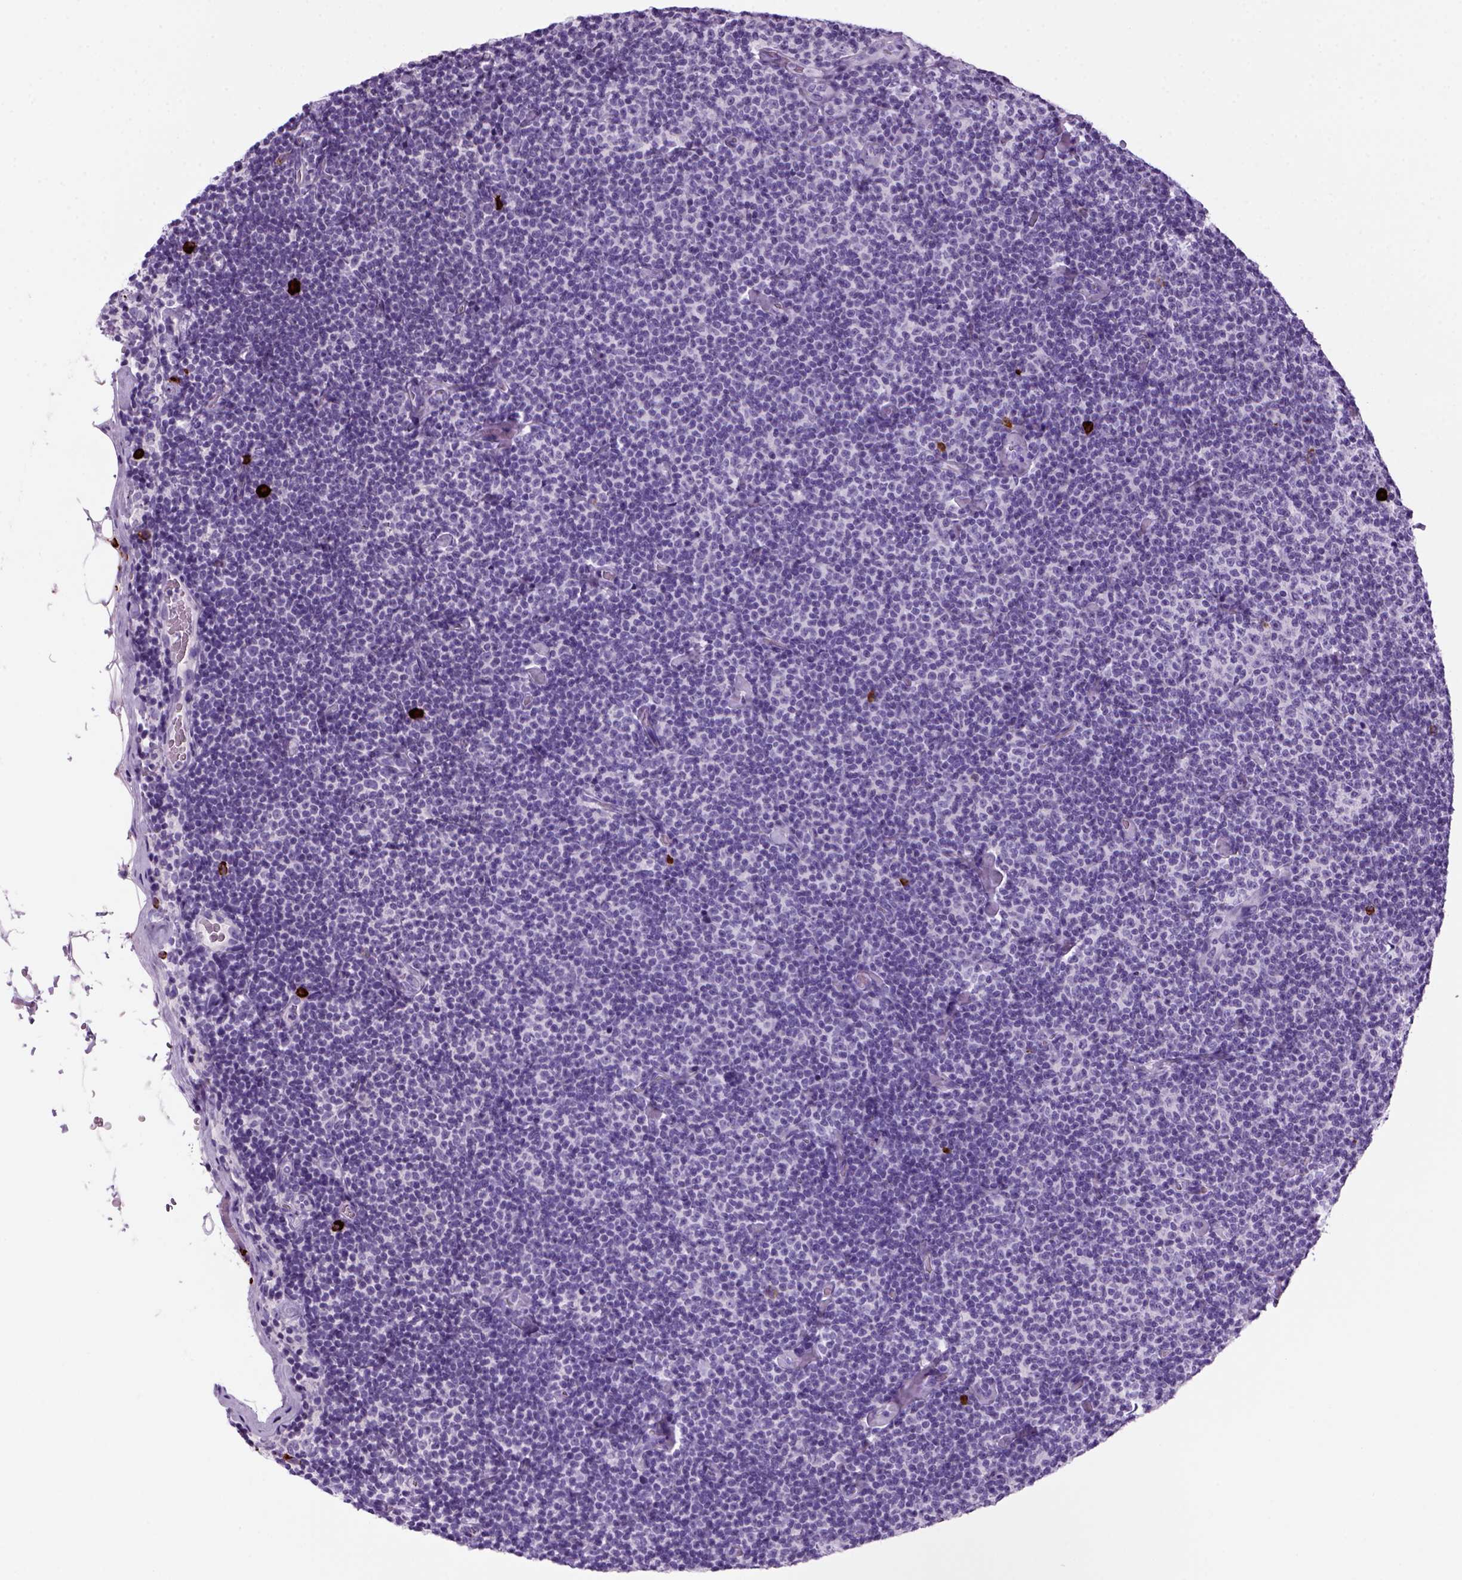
{"staining": {"intensity": "negative", "quantity": "none", "location": "none"}, "tissue": "lymphoma", "cell_type": "Tumor cells", "image_type": "cancer", "snomed": [{"axis": "morphology", "description": "Malignant lymphoma, non-Hodgkin's type, Low grade"}, {"axis": "topography", "description": "Lymph node"}], "caption": "Tumor cells are negative for protein expression in human lymphoma.", "gene": "MZB1", "patient": {"sex": "male", "age": 81}}